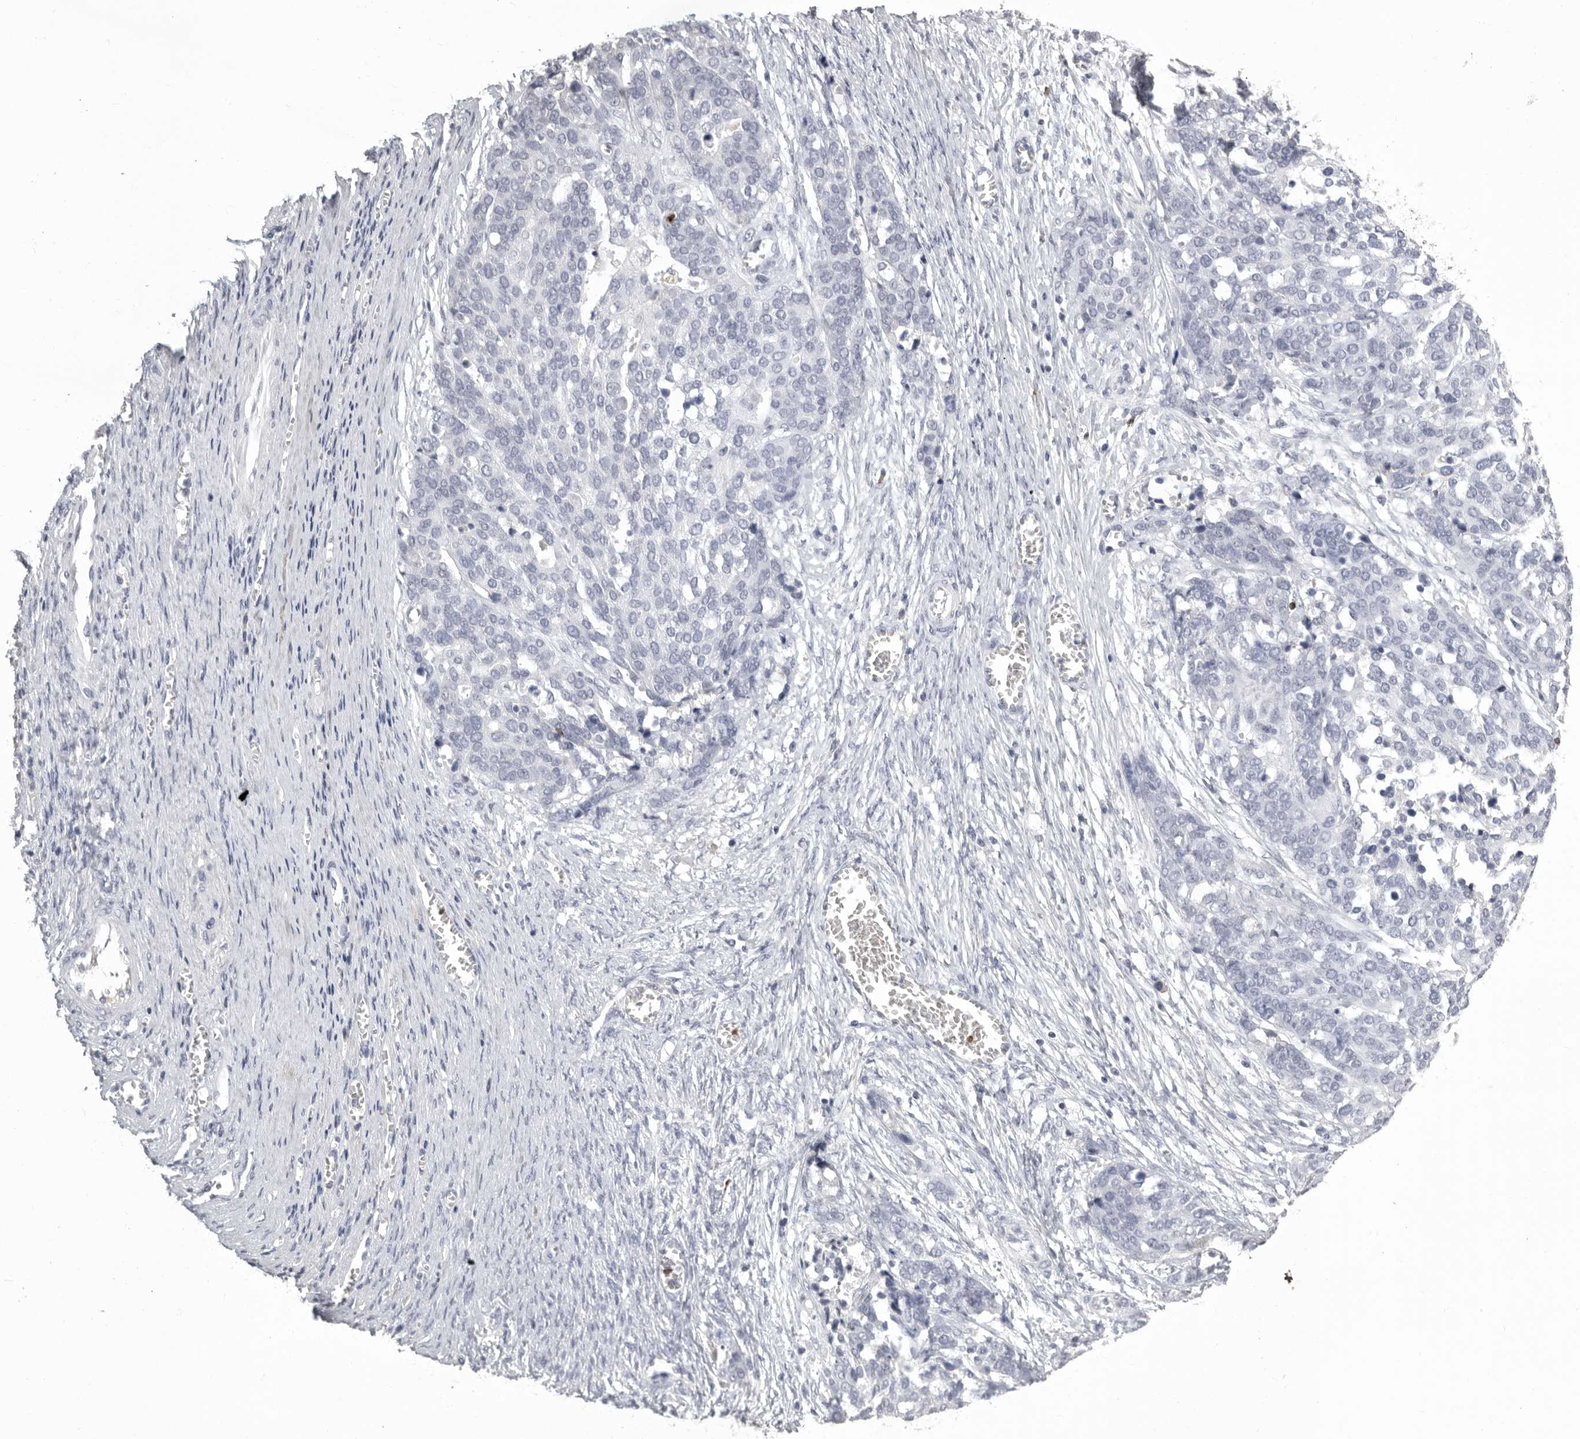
{"staining": {"intensity": "negative", "quantity": "none", "location": "none"}, "tissue": "ovarian cancer", "cell_type": "Tumor cells", "image_type": "cancer", "snomed": [{"axis": "morphology", "description": "Cystadenocarcinoma, serous, NOS"}, {"axis": "topography", "description": "Ovary"}], "caption": "The image demonstrates no staining of tumor cells in ovarian cancer (serous cystadenocarcinoma).", "gene": "GNLY", "patient": {"sex": "female", "age": 44}}